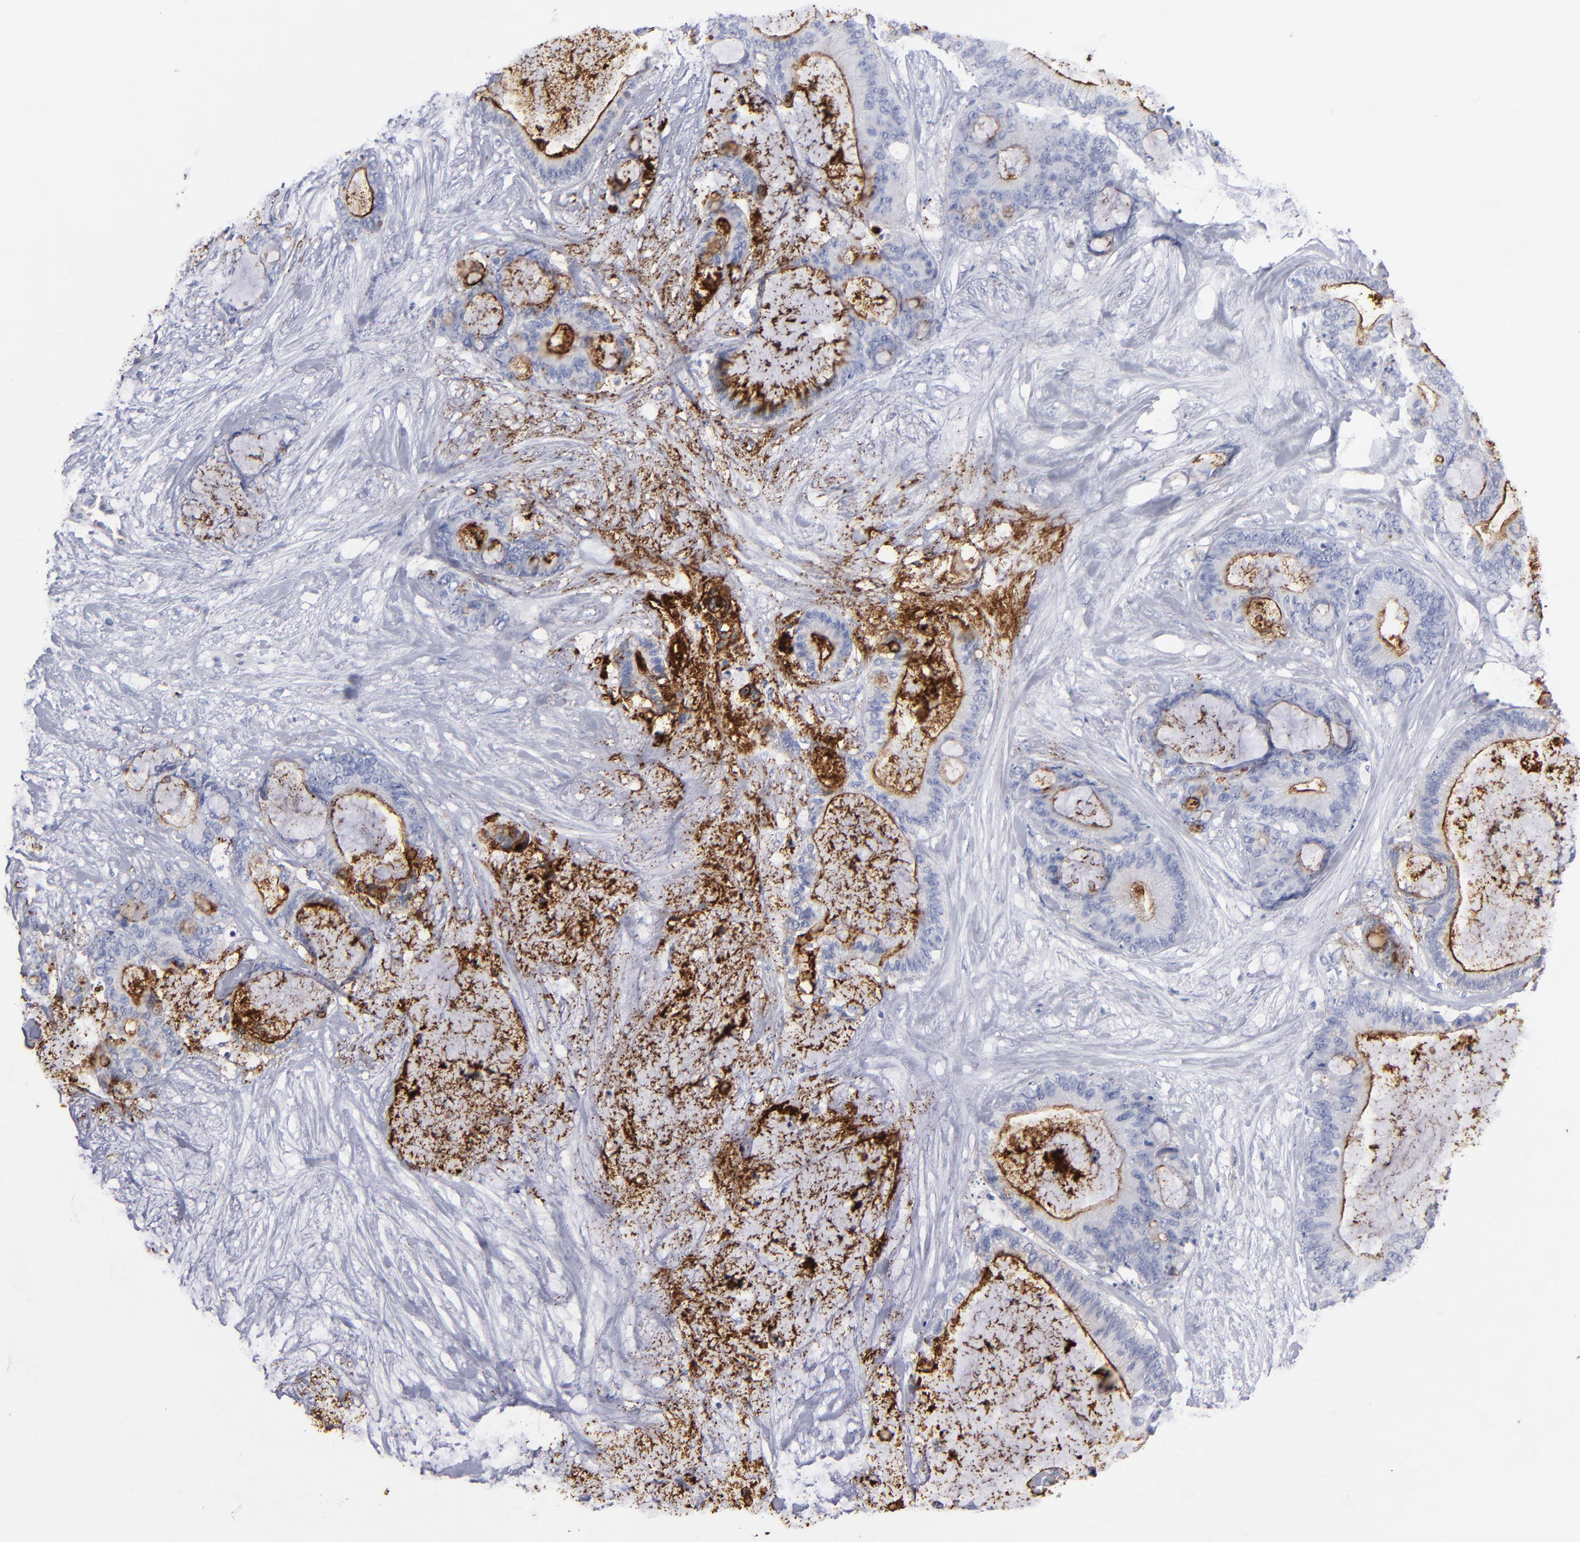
{"staining": {"intensity": "weak", "quantity": "<25%", "location": "cytoplasmic/membranous"}, "tissue": "liver cancer", "cell_type": "Tumor cells", "image_type": "cancer", "snomed": [{"axis": "morphology", "description": "Cholangiocarcinoma"}, {"axis": "topography", "description": "Liver"}], "caption": "High magnification brightfield microscopy of liver cholangiocarcinoma stained with DAB (brown) and counterstained with hematoxylin (blue): tumor cells show no significant positivity.", "gene": "TM4SF1", "patient": {"sex": "female", "age": 73}}